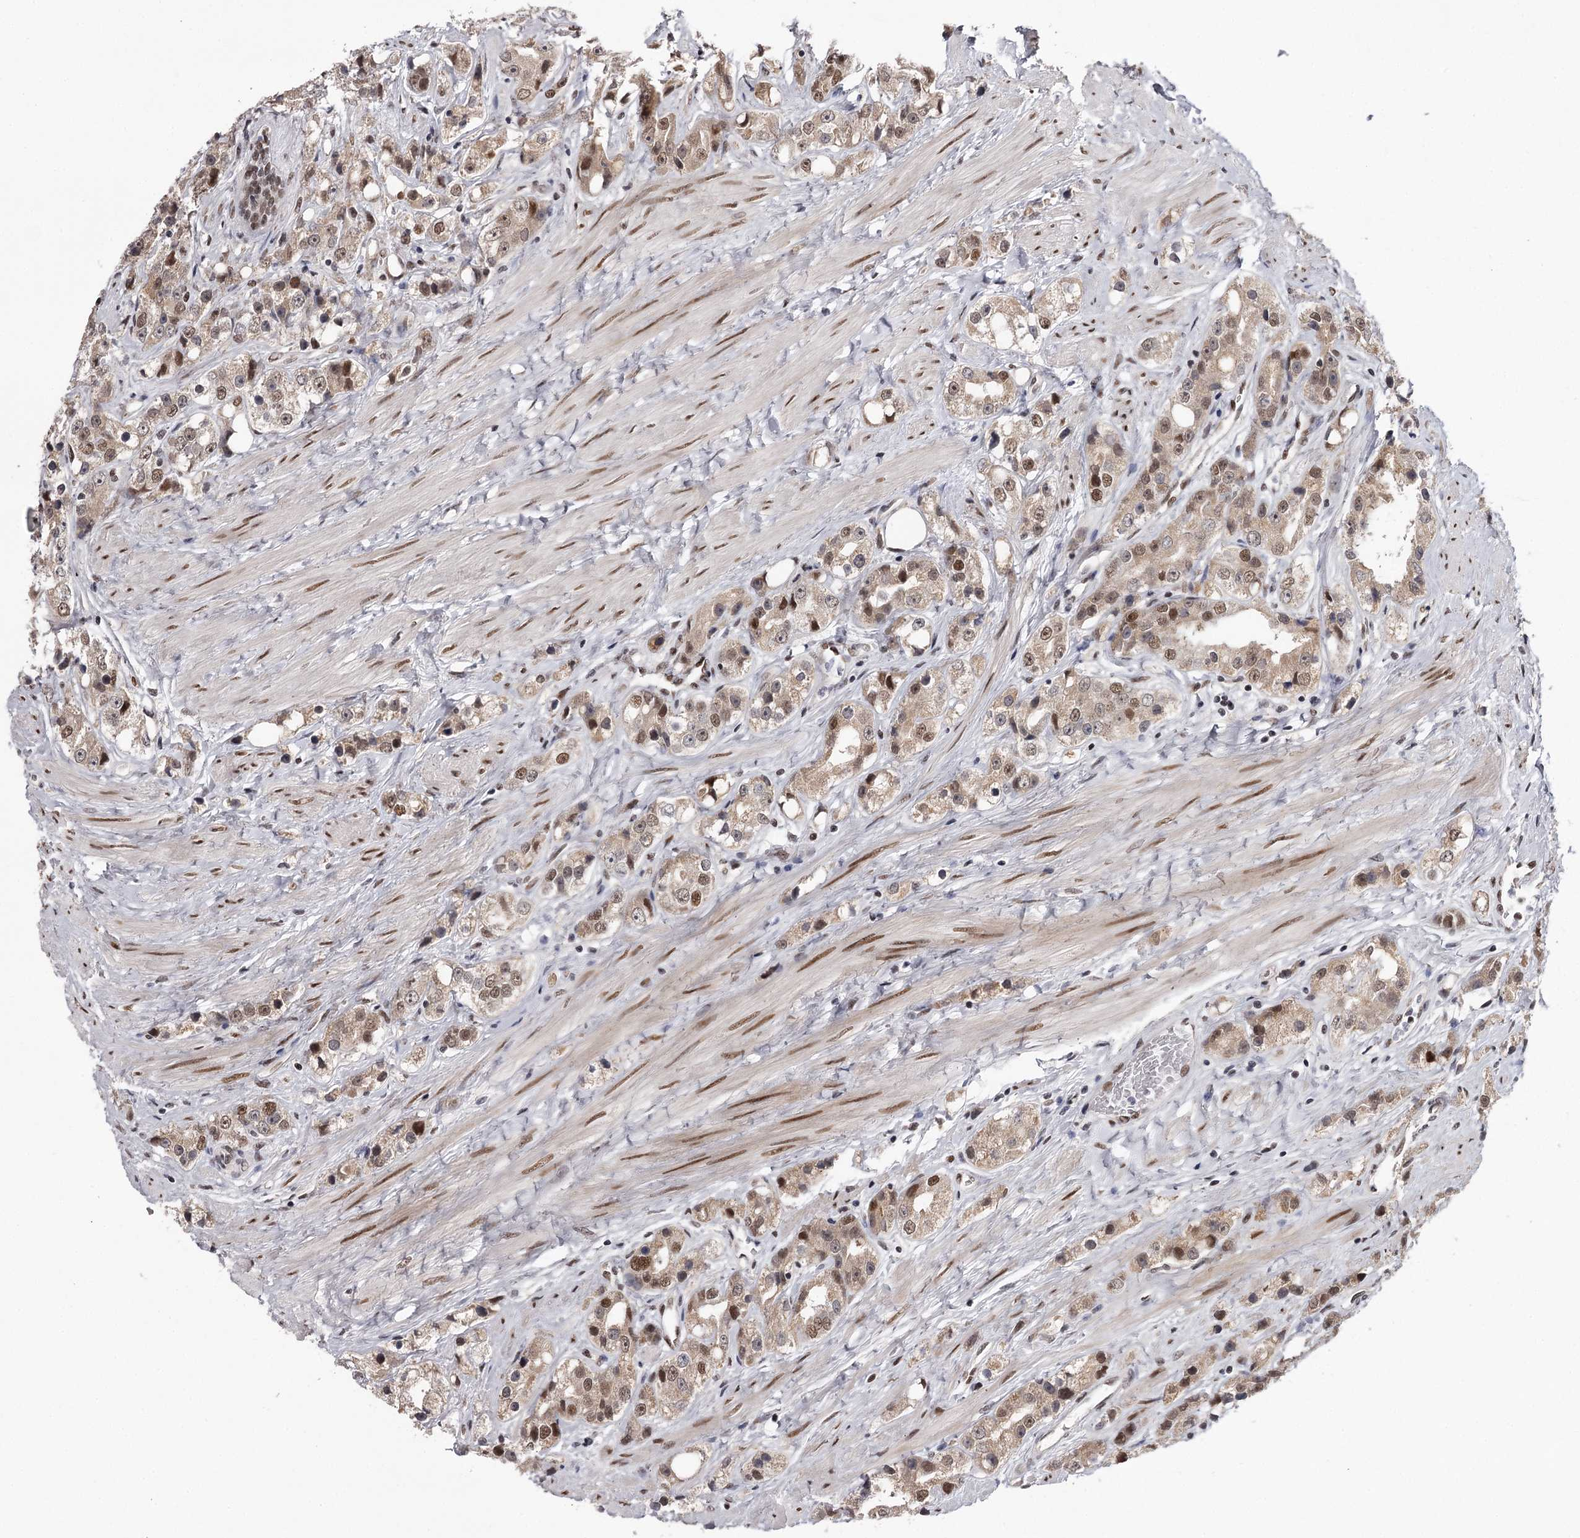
{"staining": {"intensity": "moderate", "quantity": ">75%", "location": "nuclear"}, "tissue": "prostate cancer", "cell_type": "Tumor cells", "image_type": "cancer", "snomed": [{"axis": "morphology", "description": "Adenocarcinoma, NOS"}, {"axis": "topography", "description": "Prostate"}], "caption": "There is medium levels of moderate nuclear expression in tumor cells of prostate cancer (adenocarcinoma), as demonstrated by immunohistochemical staining (brown color).", "gene": "TTC33", "patient": {"sex": "male", "age": 79}}